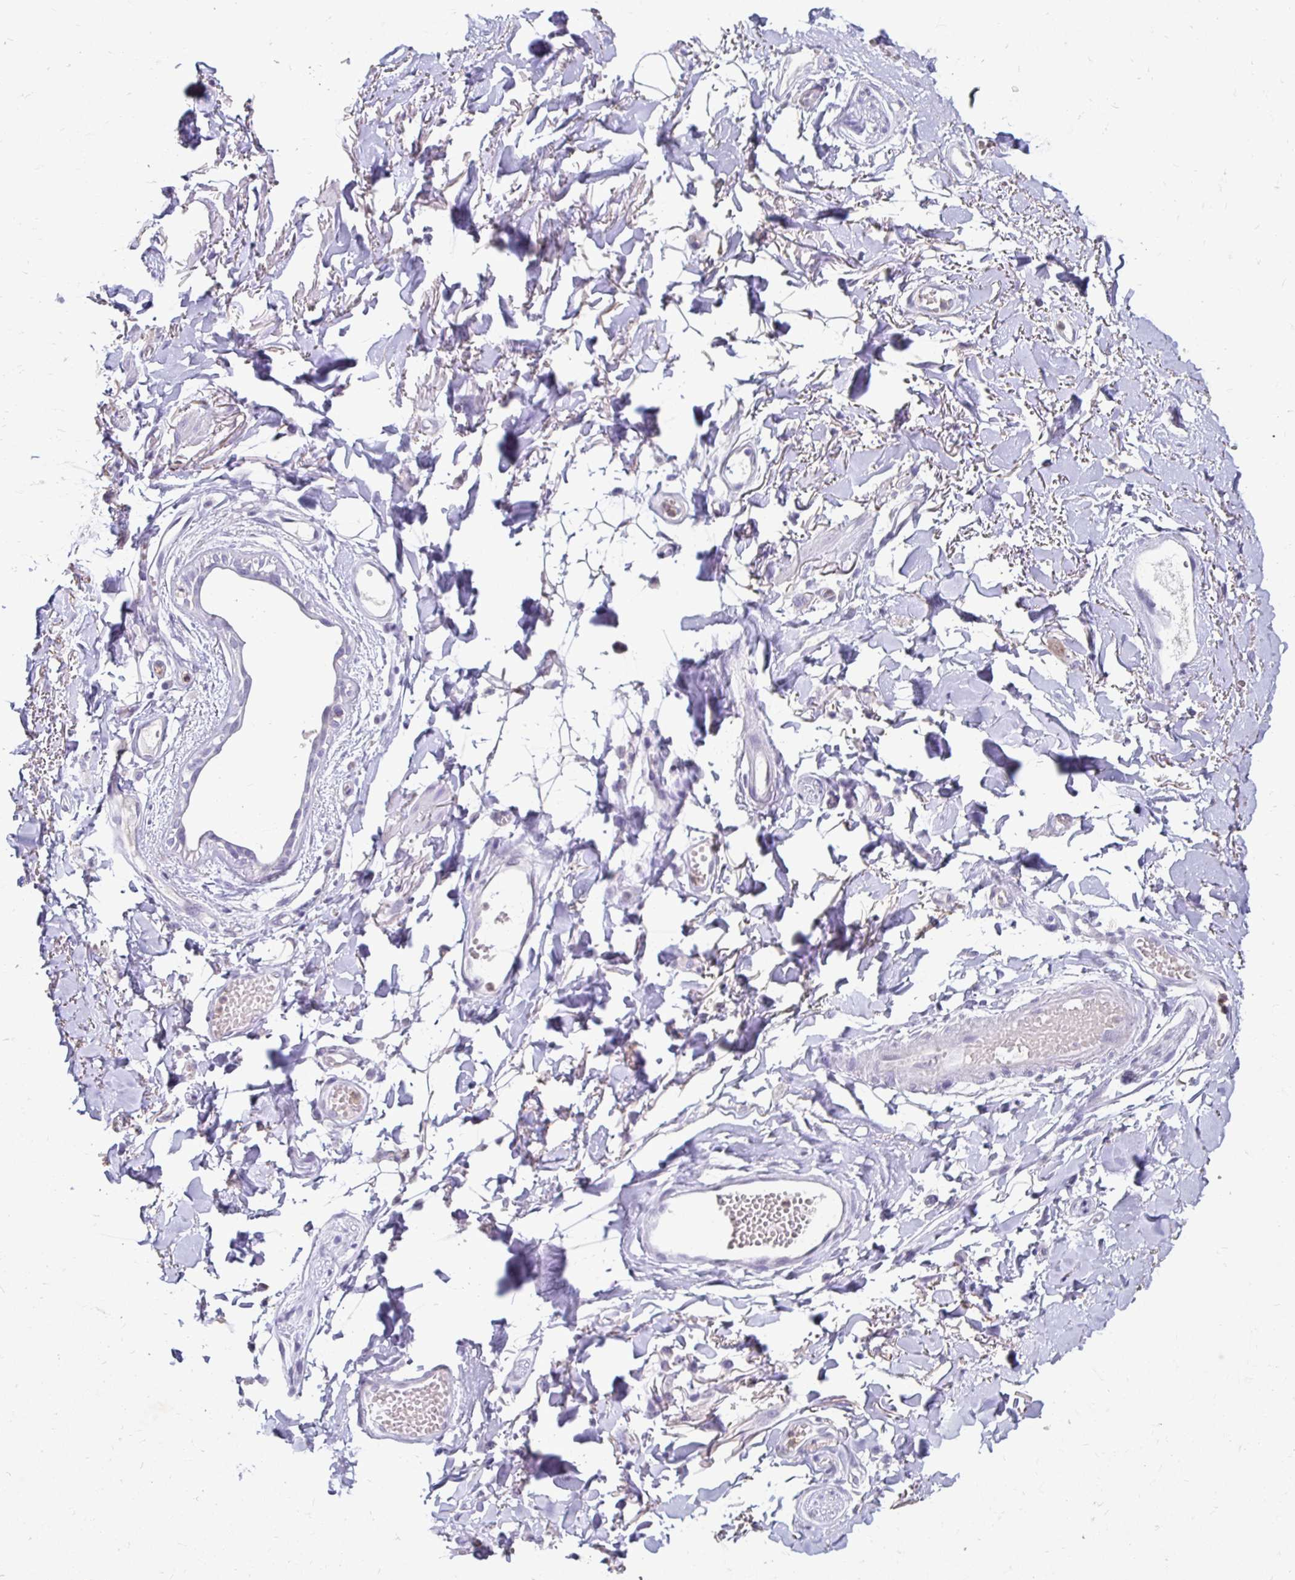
{"staining": {"intensity": "negative", "quantity": "none", "location": "none"}, "tissue": "adipose tissue", "cell_type": "Adipocytes", "image_type": "normal", "snomed": [{"axis": "morphology", "description": "Normal tissue, NOS"}, {"axis": "topography", "description": "Anal"}, {"axis": "topography", "description": "Peripheral nerve tissue"}], "caption": "A high-resolution histopathology image shows immunohistochemistry (IHC) staining of benign adipose tissue, which exhibits no significant staining in adipocytes. The staining was performed using DAB to visualize the protein expression in brown, while the nuclei were stained in blue with hematoxylin (Magnification: 20x).", "gene": "GK2", "patient": {"sex": "male", "age": 78}}